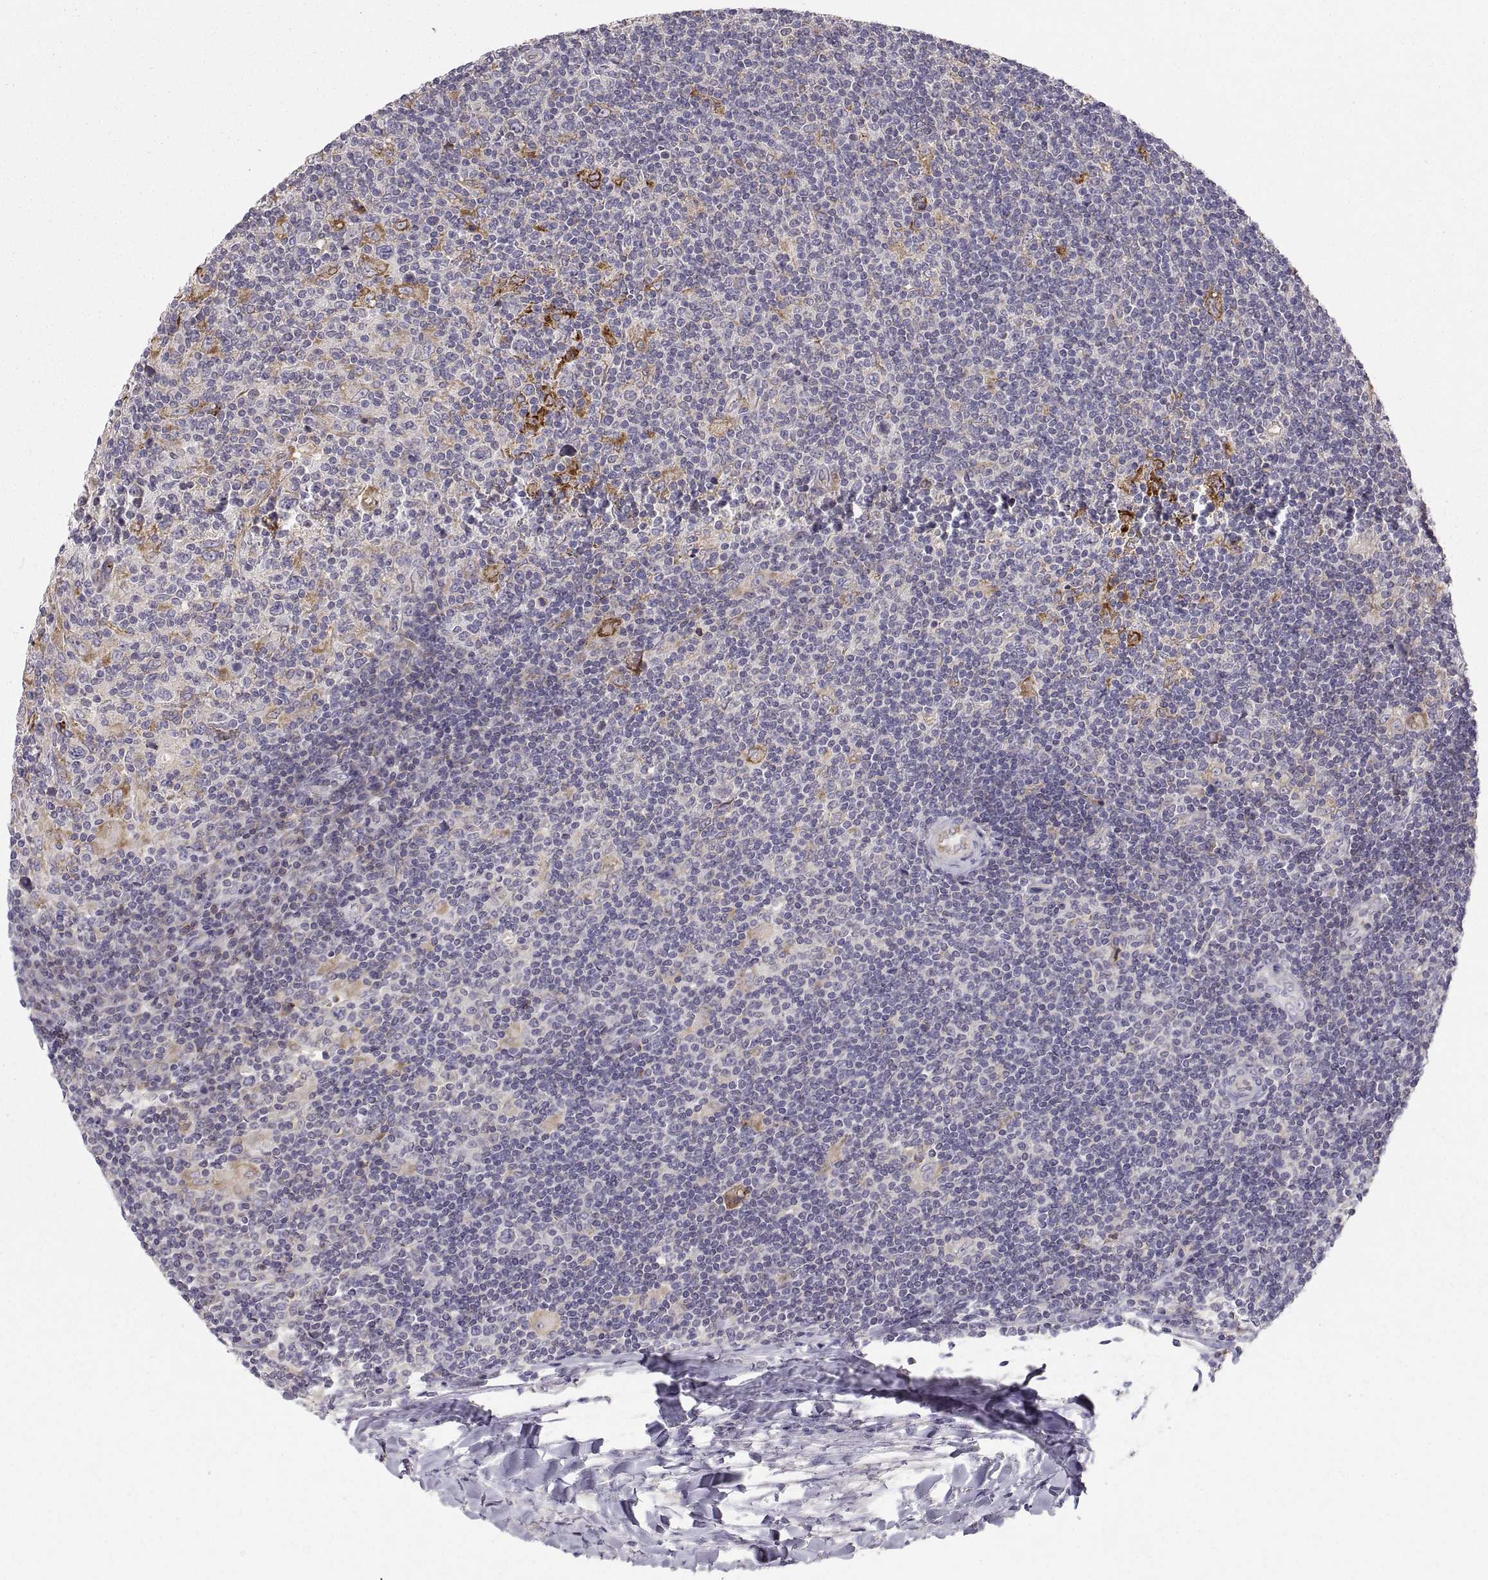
{"staining": {"intensity": "weak", "quantity": "25%-75%", "location": "cytoplasmic/membranous"}, "tissue": "lymphoma", "cell_type": "Tumor cells", "image_type": "cancer", "snomed": [{"axis": "morphology", "description": "Hodgkin's disease, NOS"}, {"axis": "topography", "description": "Lymph node"}], "caption": "Tumor cells display weak cytoplasmic/membranous expression in about 25%-75% of cells in lymphoma.", "gene": "ERO1A", "patient": {"sex": "male", "age": 40}}